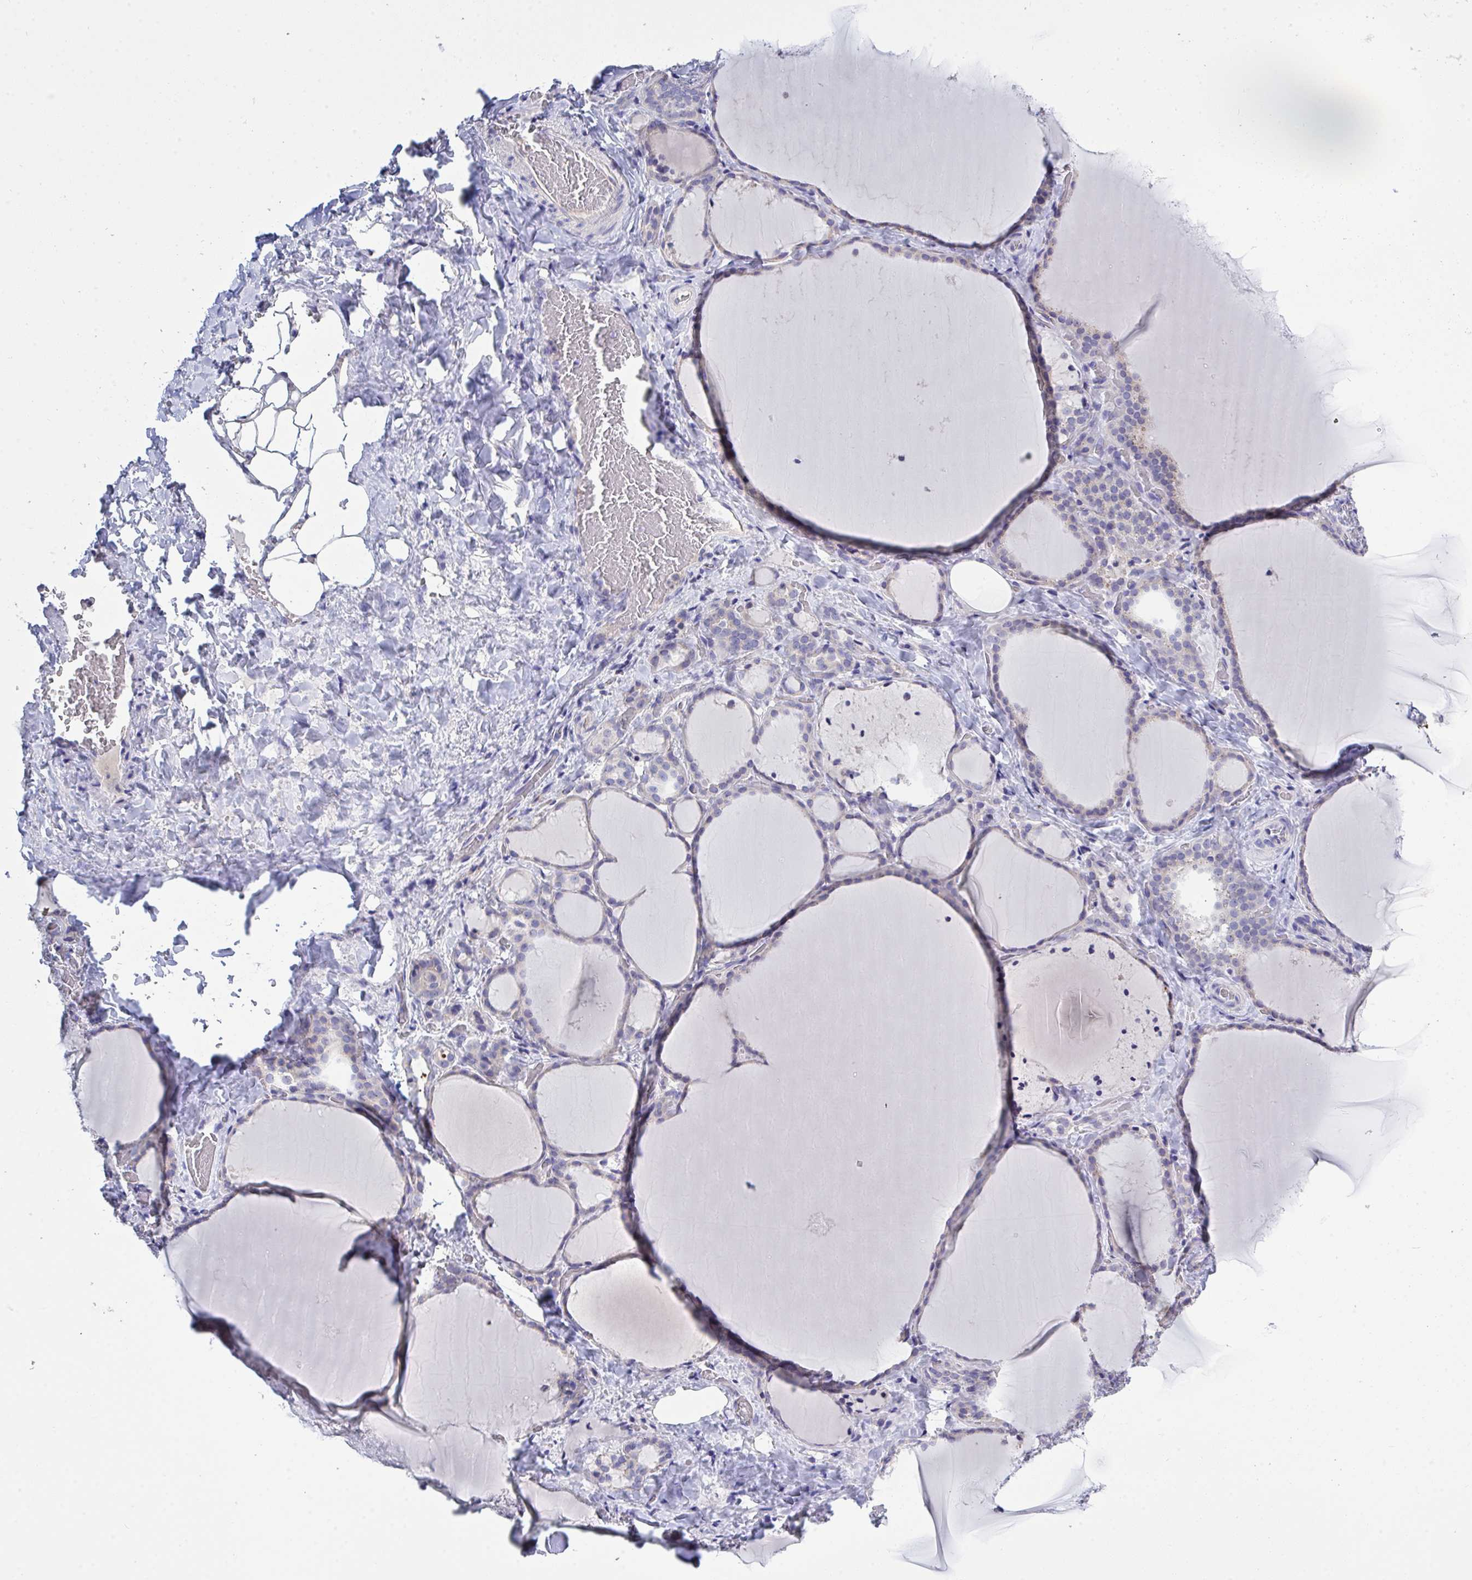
{"staining": {"intensity": "negative", "quantity": "none", "location": "none"}, "tissue": "thyroid gland", "cell_type": "Glandular cells", "image_type": "normal", "snomed": [{"axis": "morphology", "description": "Normal tissue, NOS"}, {"axis": "topography", "description": "Thyroid gland"}], "caption": "Unremarkable thyroid gland was stained to show a protein in brown. There is no significant staining in glandular cells. (Stains: DAB (3,3'-diaminobenzidine) IHC with hematoxylin counter stain, Microscopy: brightfield microscopy at high magnification).", "gene": "LRRC58", "patient": {"sex": "female", "age": 22}}